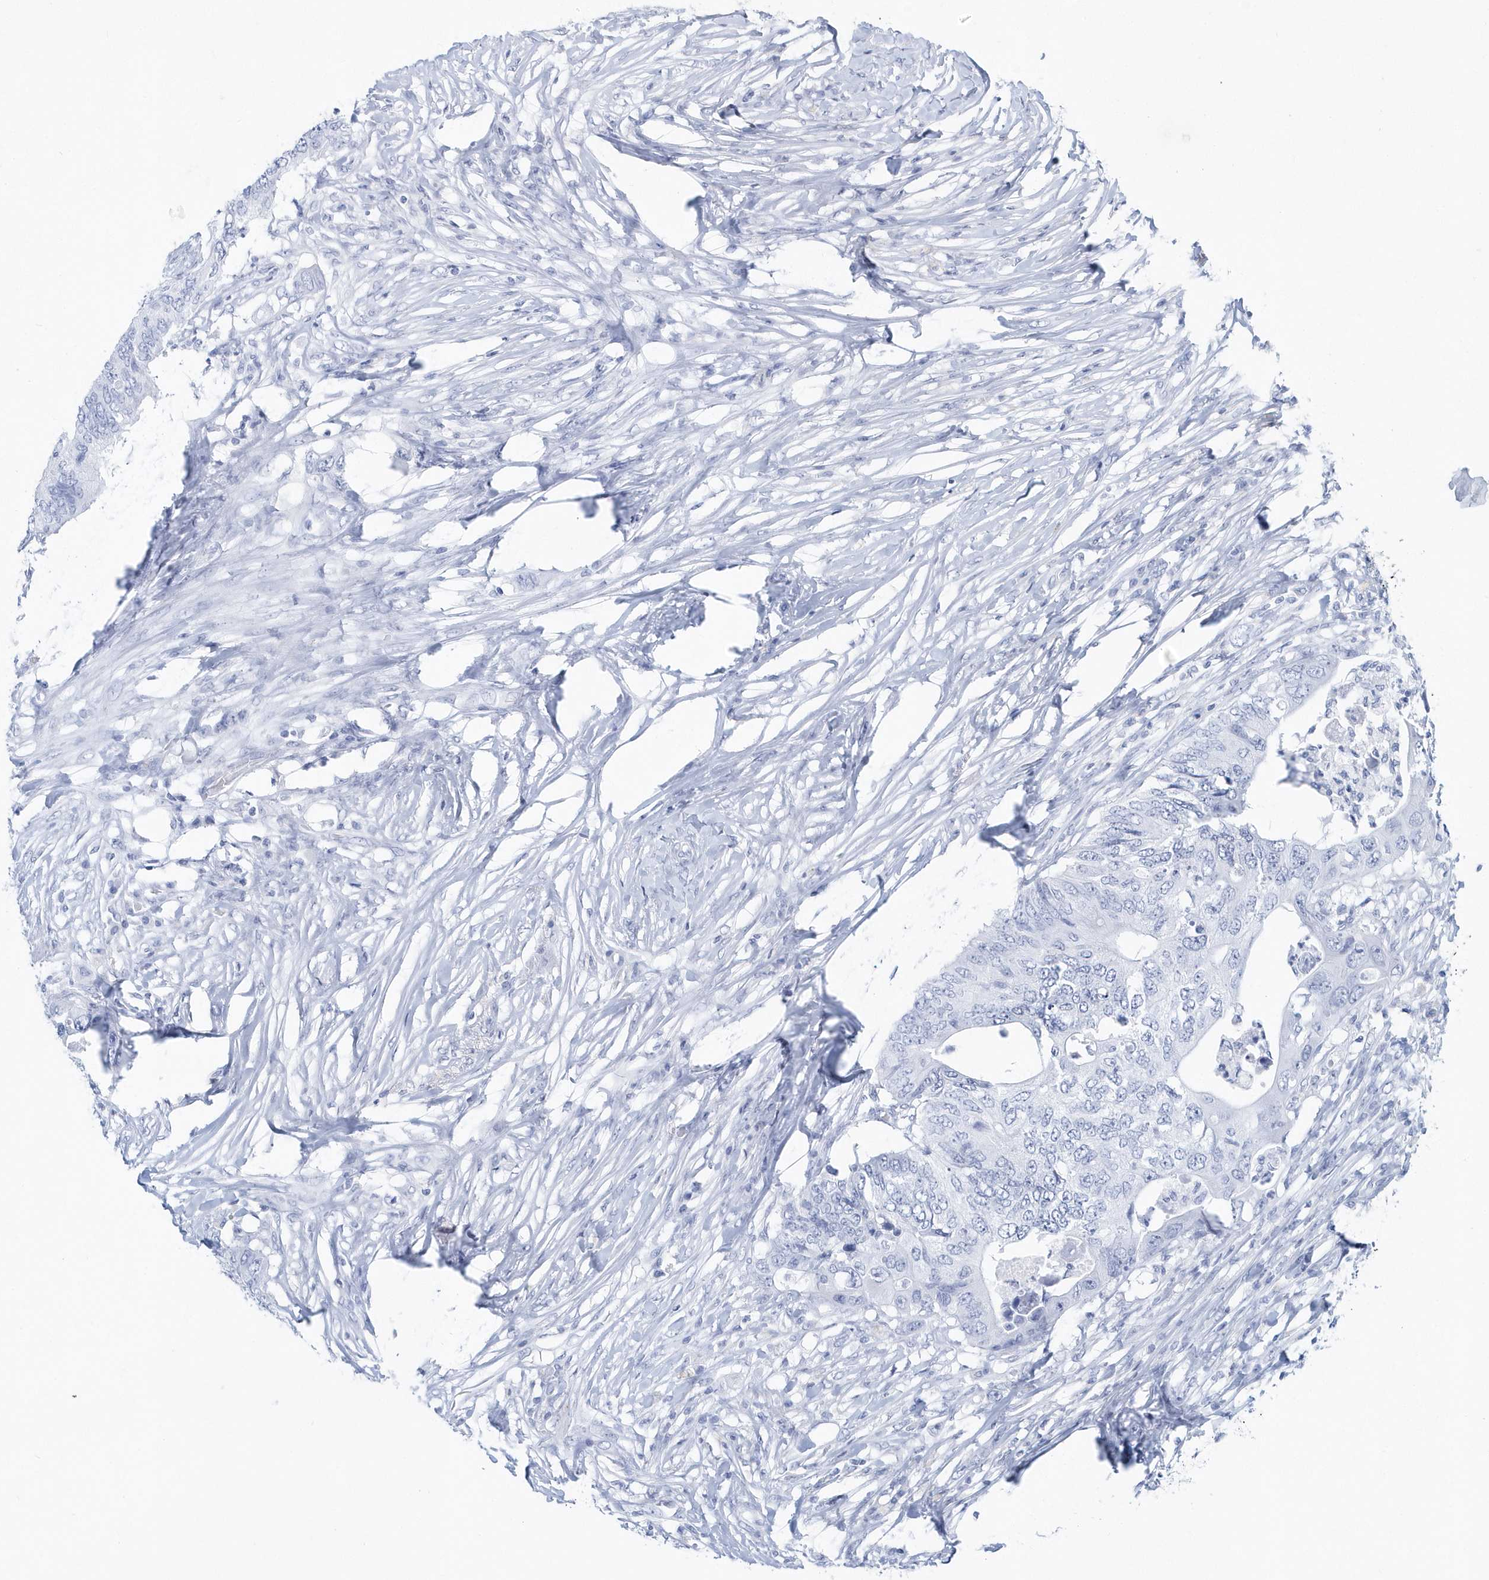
{"staining": {"intensity": "negative", "quantity": "none", "location": "none"}, "tissue": "colorectal cancer", "cell_type": "Tumor cells", "image_type": "cancer", "snomed": [{"axis": "morphology", "description": "Adenocarcinoma, NOS"}, {"axis": "topography", "description": "Colon"}], "caption": "High magnification brightfield microscopy of colorectal cancer (adenocarcinoma) stained with DAB (3,3'-diaminobenzidine) (brown) and counterstained with hematoxylin (blue): tumor cells show no significant positivity.", "gene": "PTPRO", "patient": {"sex": "male", "age": 71}}